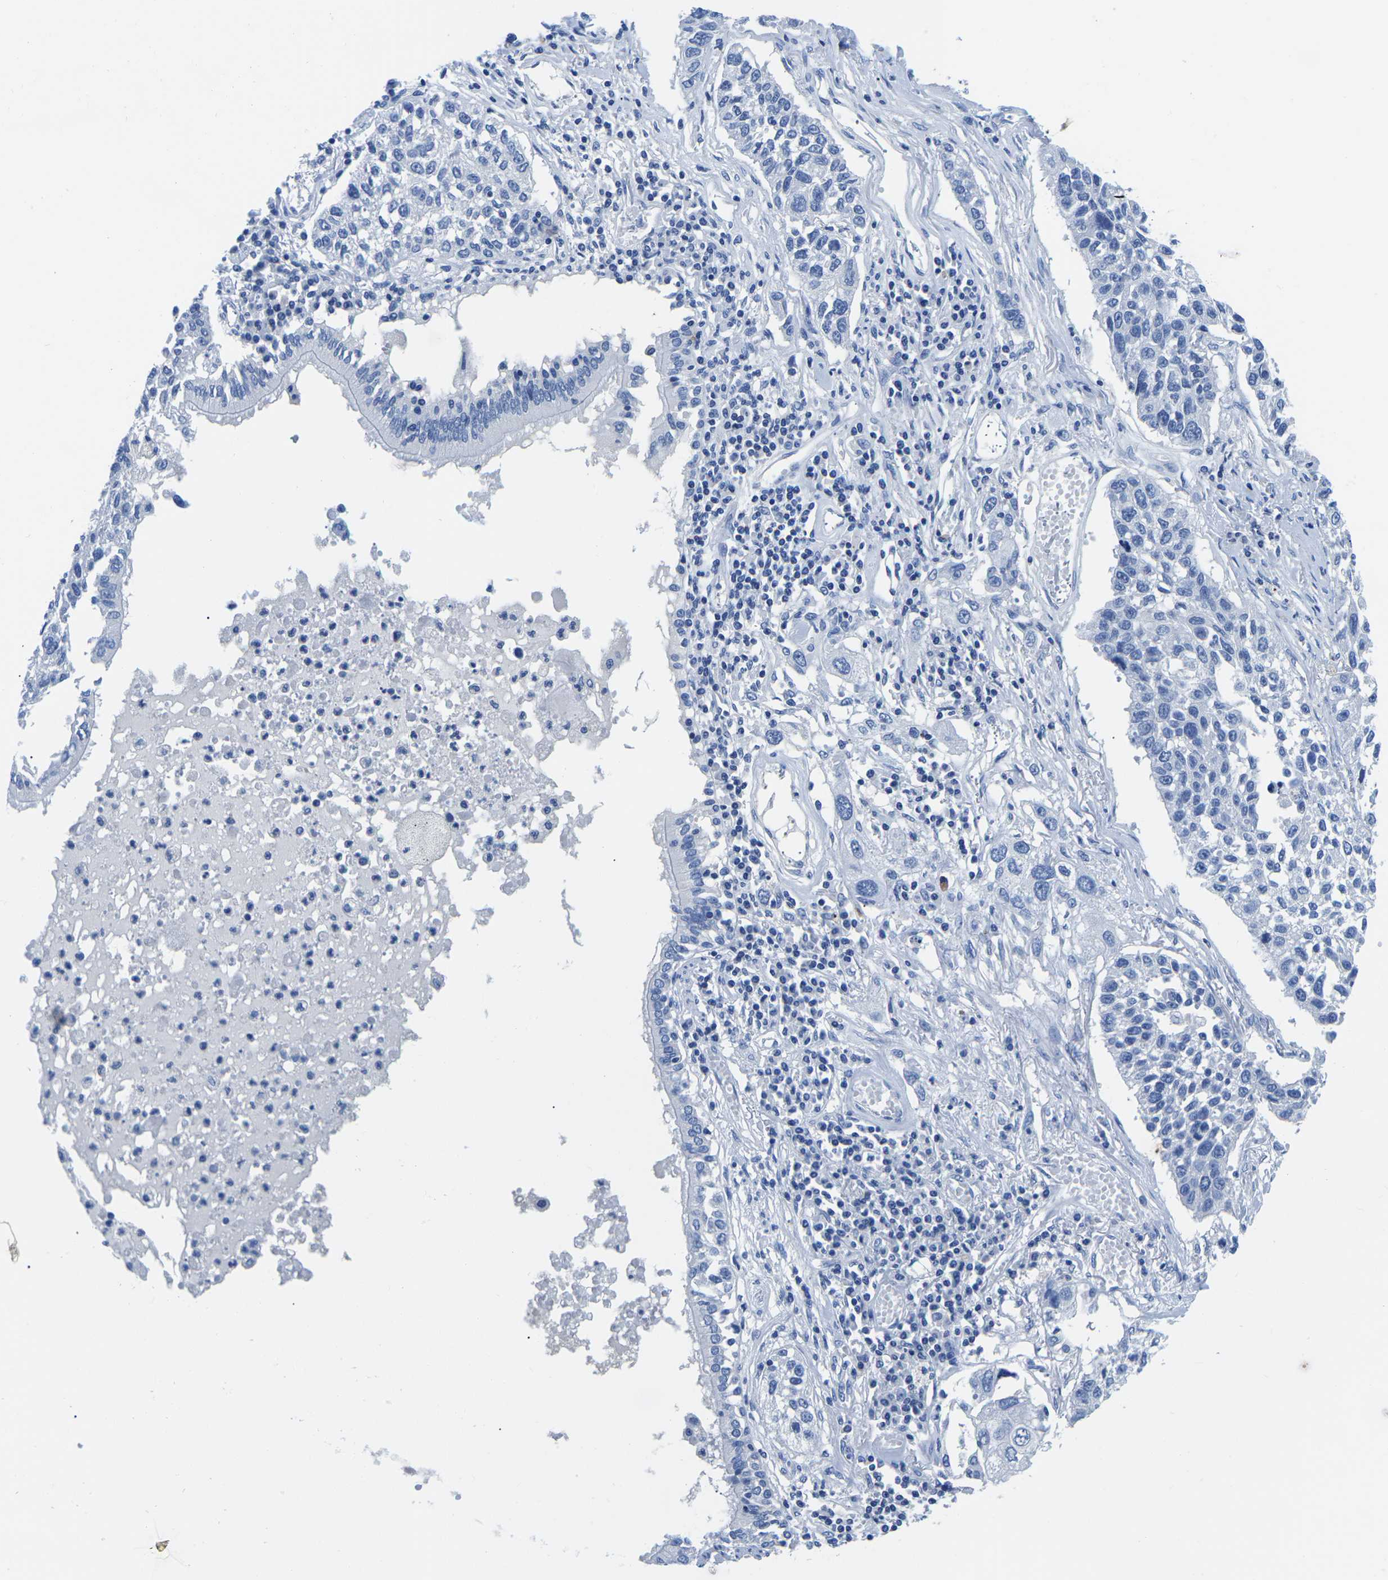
{"staining": {"intensity": "negative", "quantity": "none", "location": "none"}, "tissue": "lung cancer", "cell_type": "Tumor cells", "image_type": "cancer", "snomed": [{"axis": "morphology", "description": "Squamous cell carcinoma, NOS"}, {"axis": "topography", "description": "Lung"}], "caption": "High power microscopy photomicrograph of an immunohistochemistry (IHC) histopathology image of lung cancer, revealing no significant positivity in tumor cells.", "gene": "CYP1A2", "patient": {"sex": "male", "age": 71}}